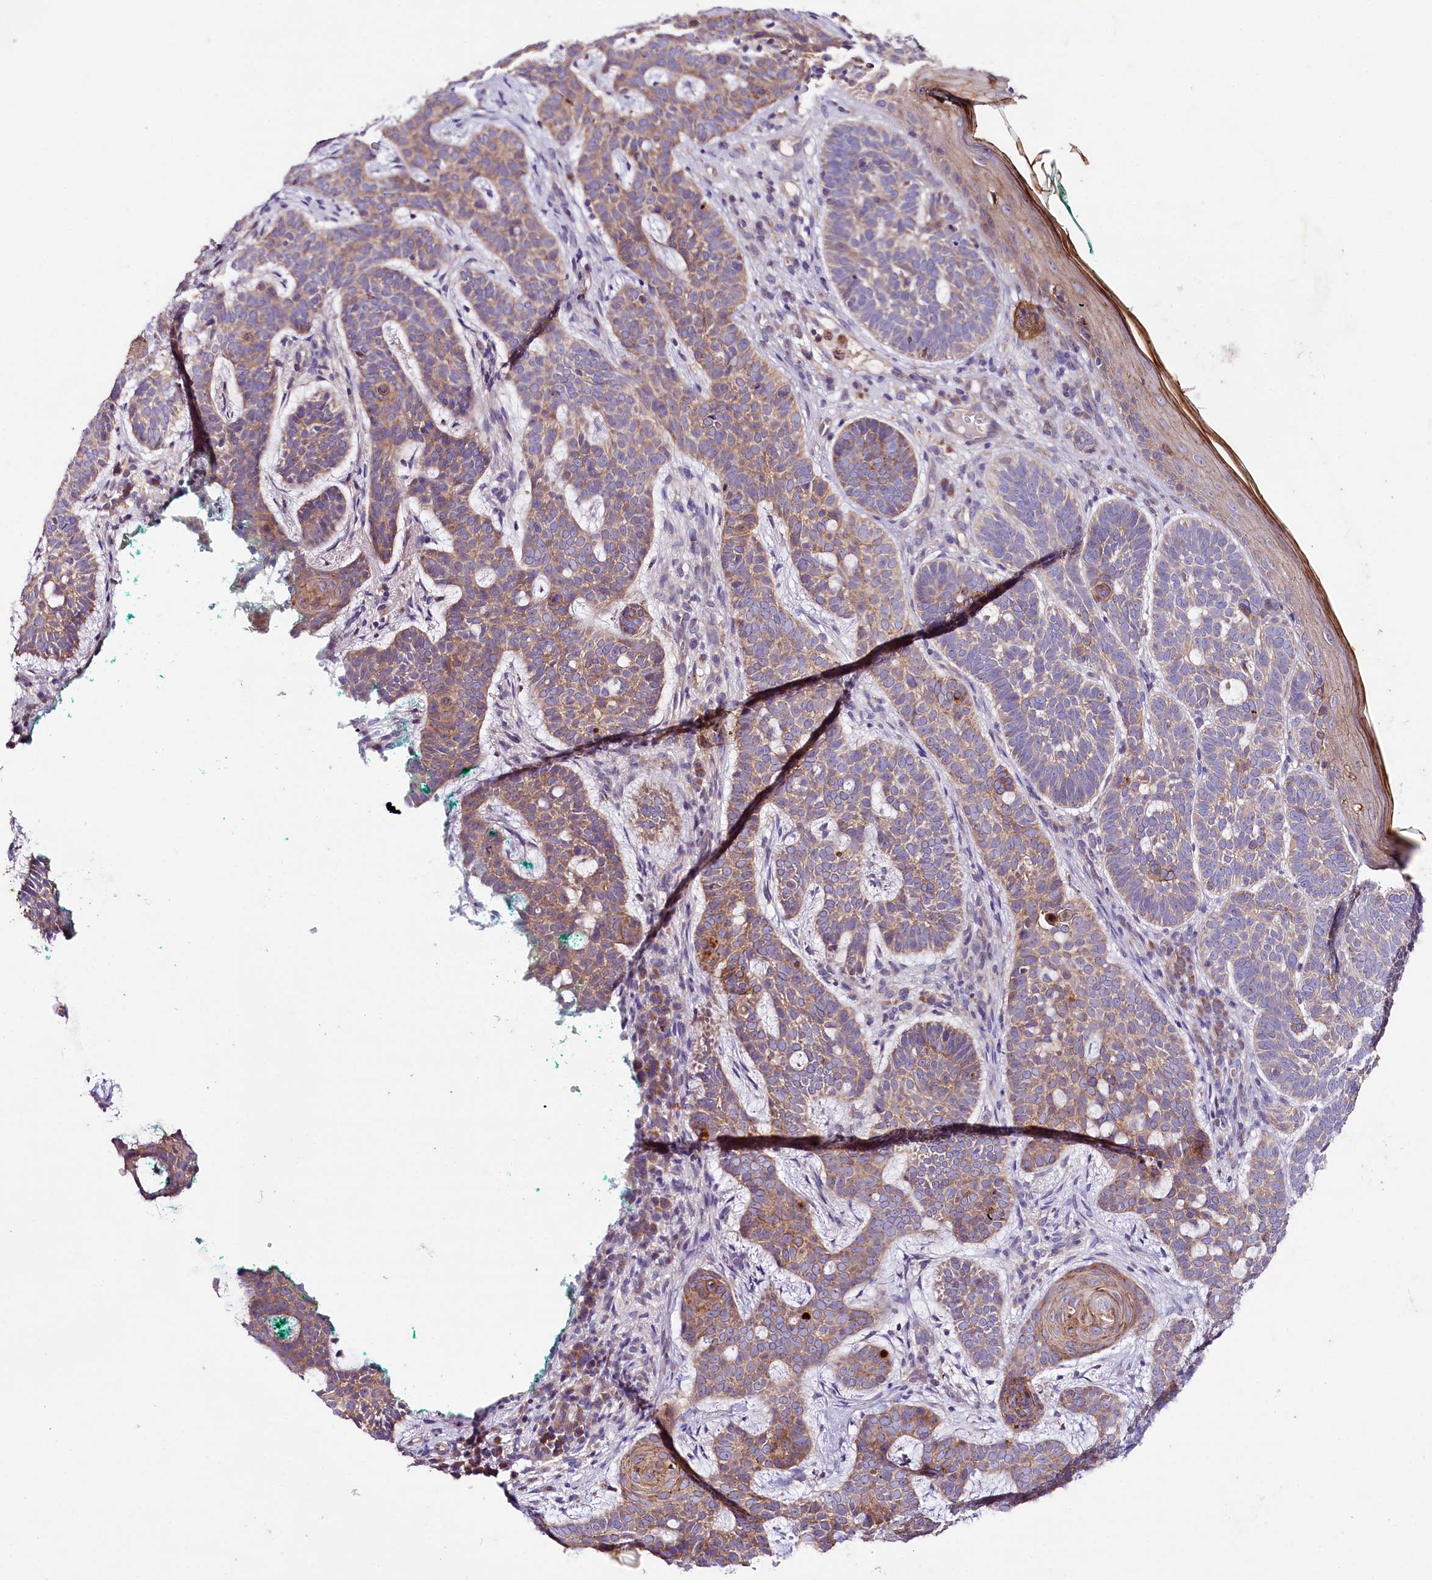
{"staining": {"intensity": "moderate", "quantity": "25%-75%", "location": "cytoplasmic/membranous"}, "tissue": "skin cancer", "cell_type": "Tumor cells", "image_type": "cancer", "snomed": [{"axis": "morphology", "description": "Basal cell carcinoma"}, {"axis": "topography", "description": "Skin"}], "caption": "Basal cell carcinoma (skin) stained for a protein (brown) reveals moderate cytoplasmic/membranous positive expression in approximately 25%-75% of tumor cells.", "gene": "SACM1L", "patient": {"sex": "male", "age": 85}}